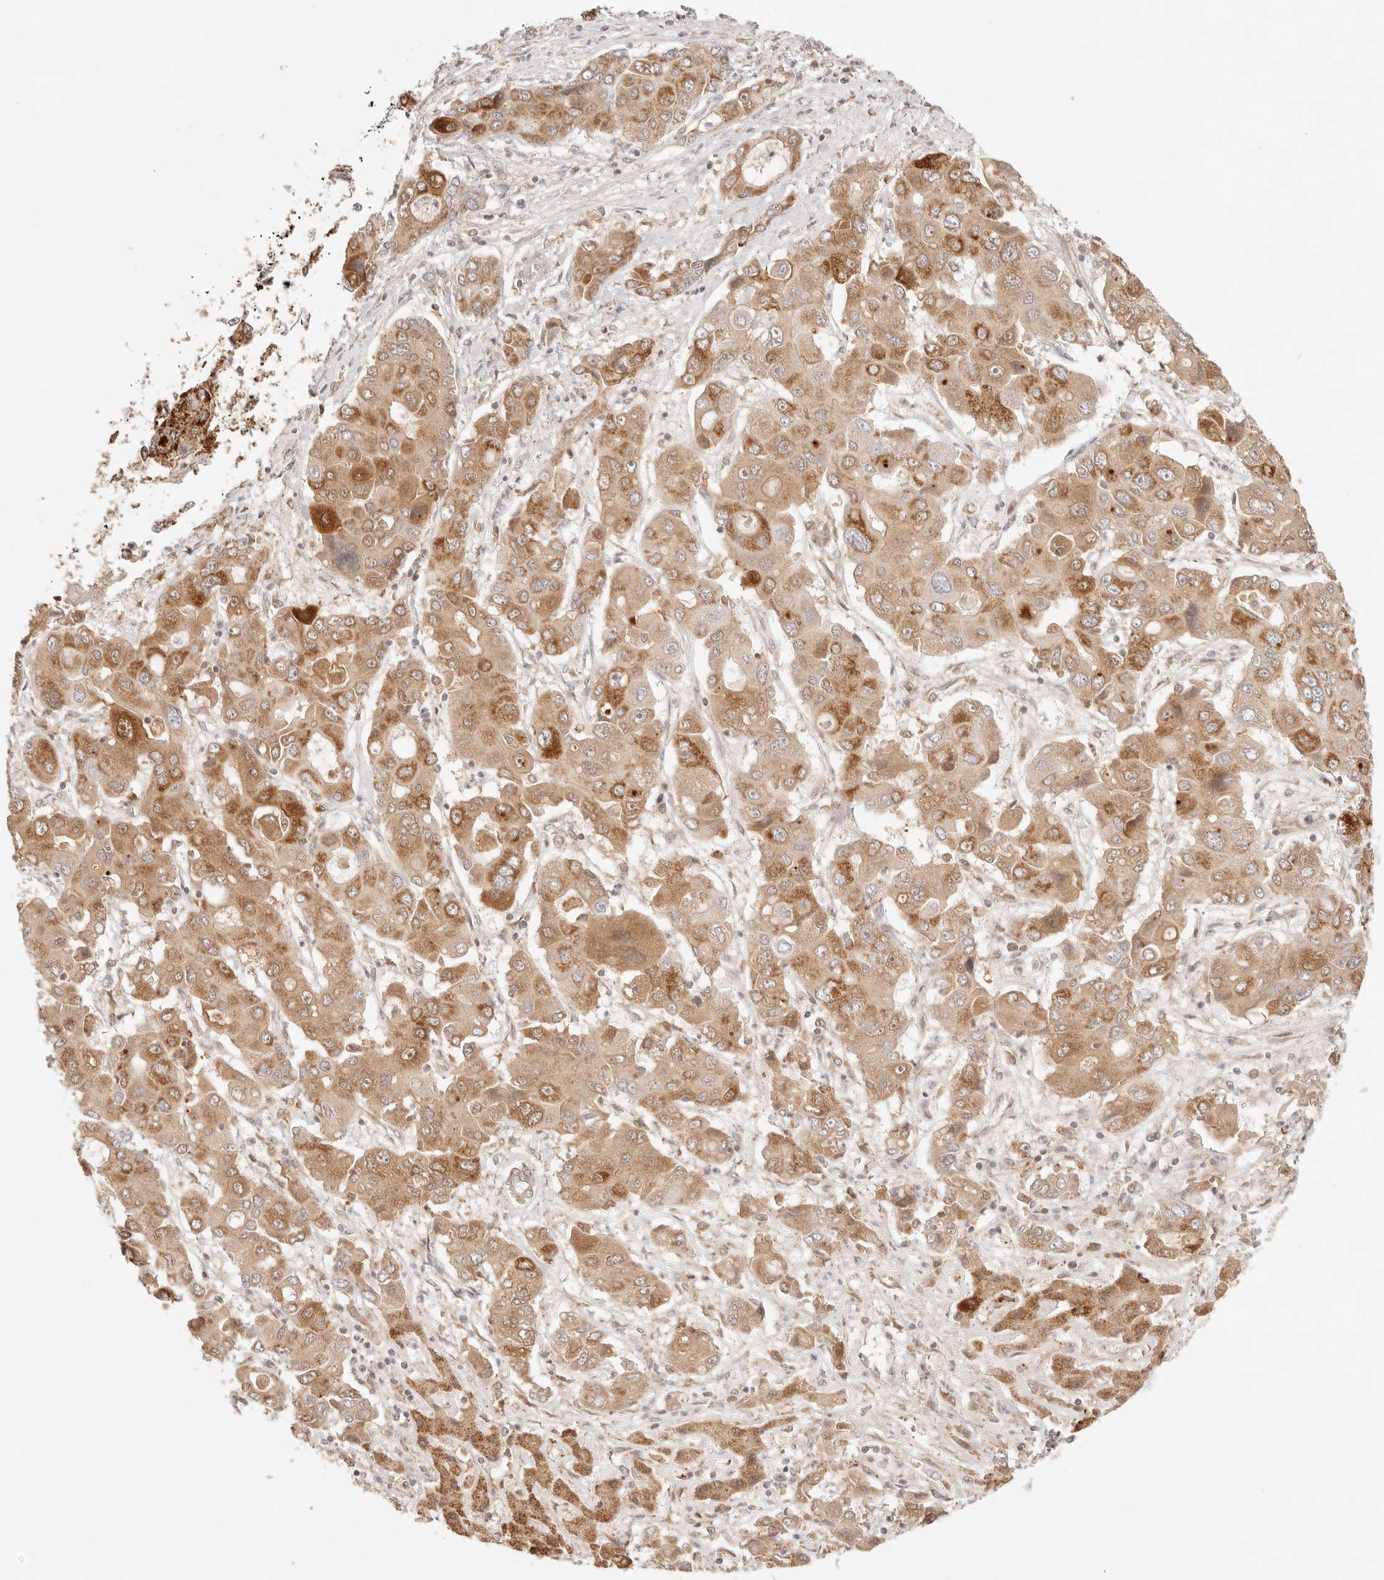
{"staining": {"intensity": "moderate", "quantity": ">75%", "location": "cytoplasmic/membranous"}, "tissue": "liver cancer", "cell_type": "Tumor cells", "image_type": "cancer", "snomed": [{"axis": "morphology", "description": "Cholangiocarcinoma"}, {"axis": "topography", "description": "Liver"}], "caption": "Protein analysis of liver cancer (cholangiocarcinoma) tissue reveals moderate cytoplasmic/membranous staining in about >75% of tumor cells.", "gene": "COA6", "patient": {"sex": "male", "age": 67}}